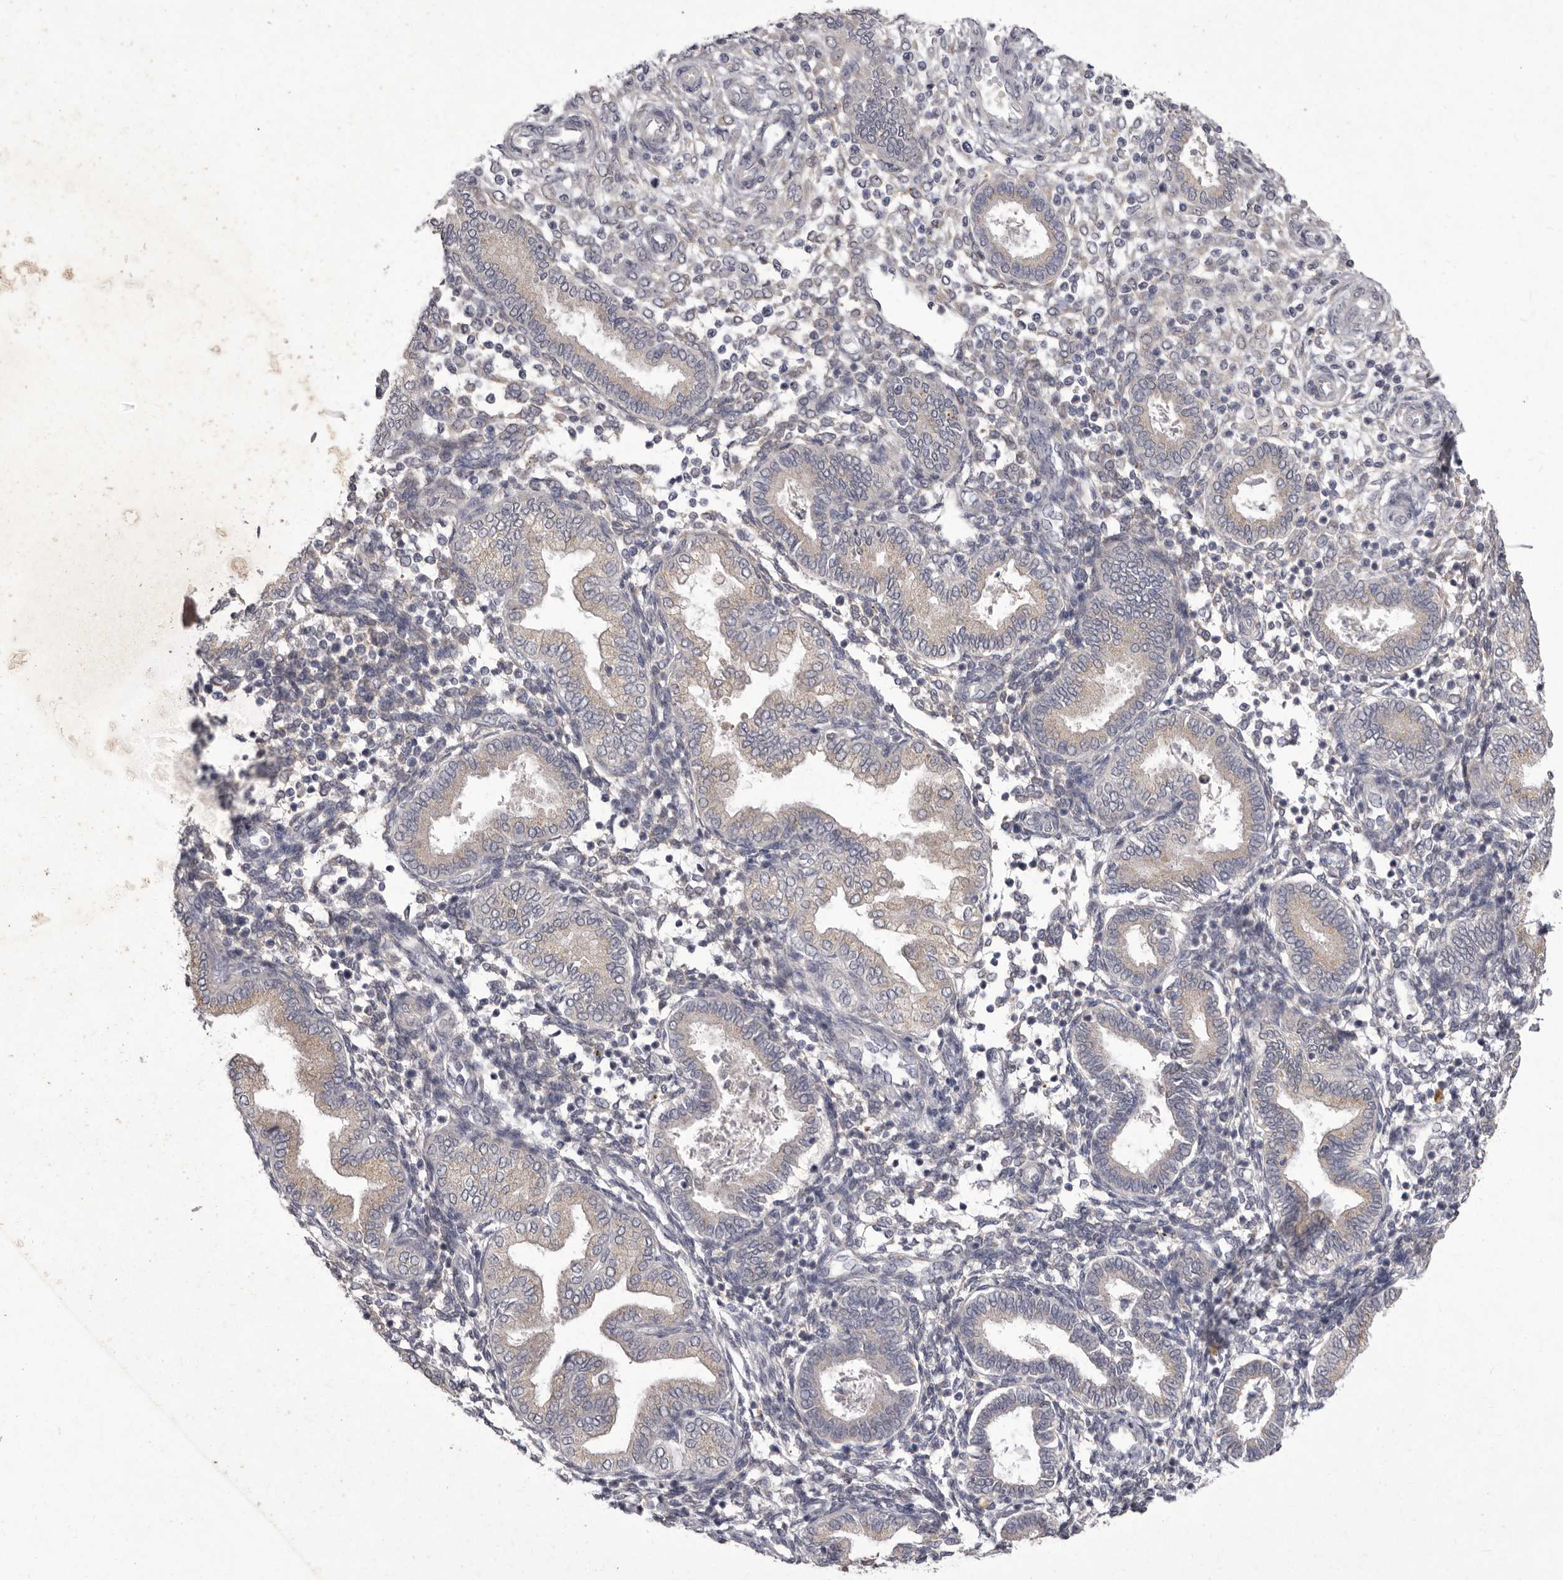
{"staining": {"intensity": "negative", "quantity": "none", "location": "none"}, "tissue": "endometrium", "cell_type": "Cells in endometrial stroma", "image_type": "normal", "snomed": [{"axis": "morphology", "description": "Normal tissue, NOS"}, {"axis": "topography", "description": "Endometrium"}], "caption": "IHC image of unremarkable endometrium: human endometrium stained with DAB demonstrates no significant protein expression in cells in endometrial stroma. (DAB (3,3'-diaminobenzidine) immunohistochemistry, high magnification).", "gene": "P2RX6", "patient": {"sex": "female", "age": 53}}